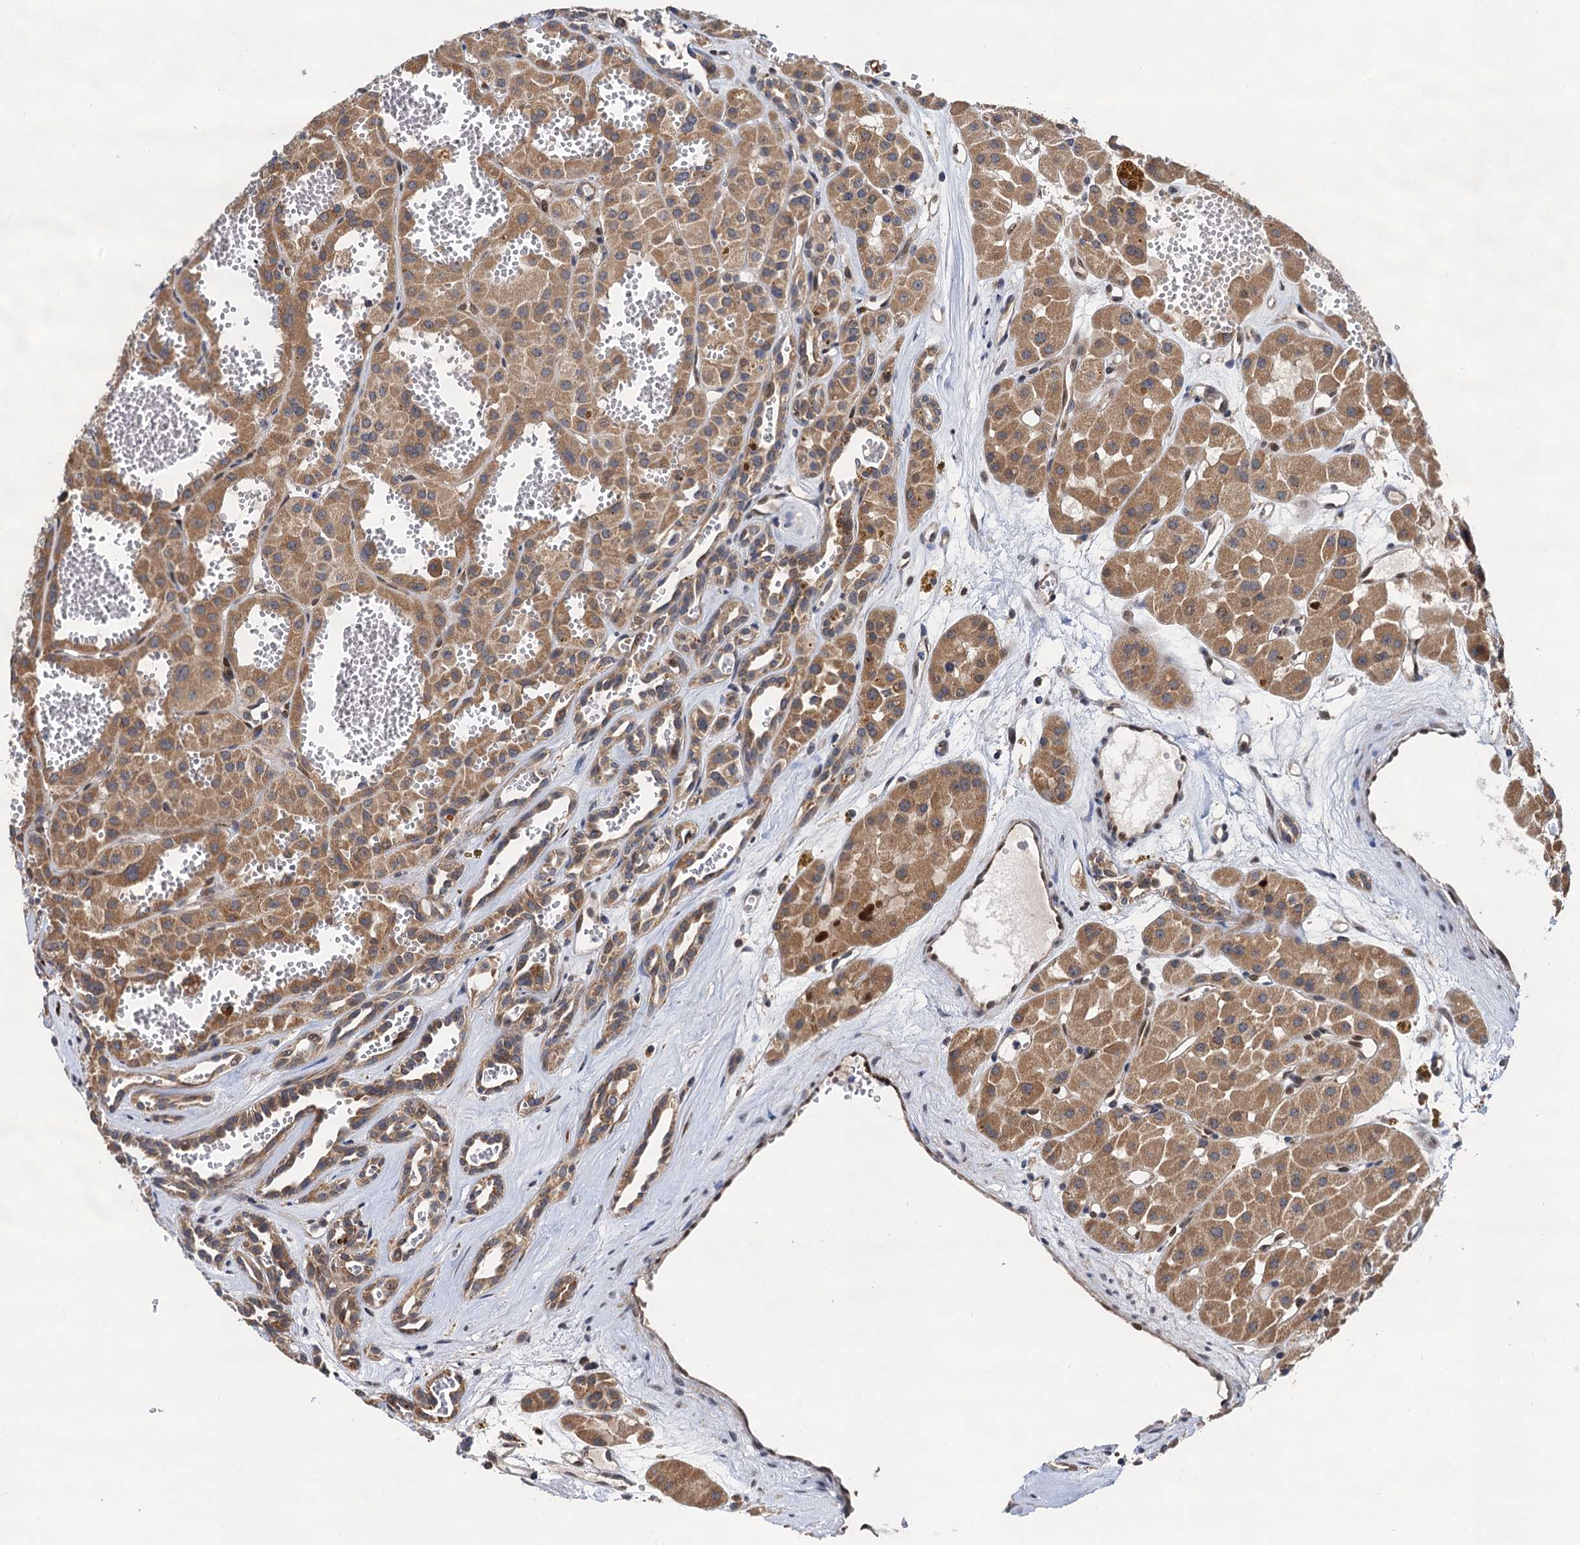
{"staining": {"intensity": "moderate", "quantity": ">75%", "location": "cytoplasmic/membranous"}, "tissue": "renal cancer", "cell_type": "Tumor cells", "image_type": "cancer", "snomed": [{"axis": "morphology", "description": "Carcinoma, NOS"}, {"axis": "topography", "description": "Kidney"}], "caption": "Protein expression analysis of renal carcinoma reveals moderate cytoplasmic/membranous staining in approximately >75% of tumor cells. Immunohistochemistry stains the protein in brown and the nuclei are stained blue.", "gene": "CMPK2", "patient": {"sex": "female", "age": 75}}